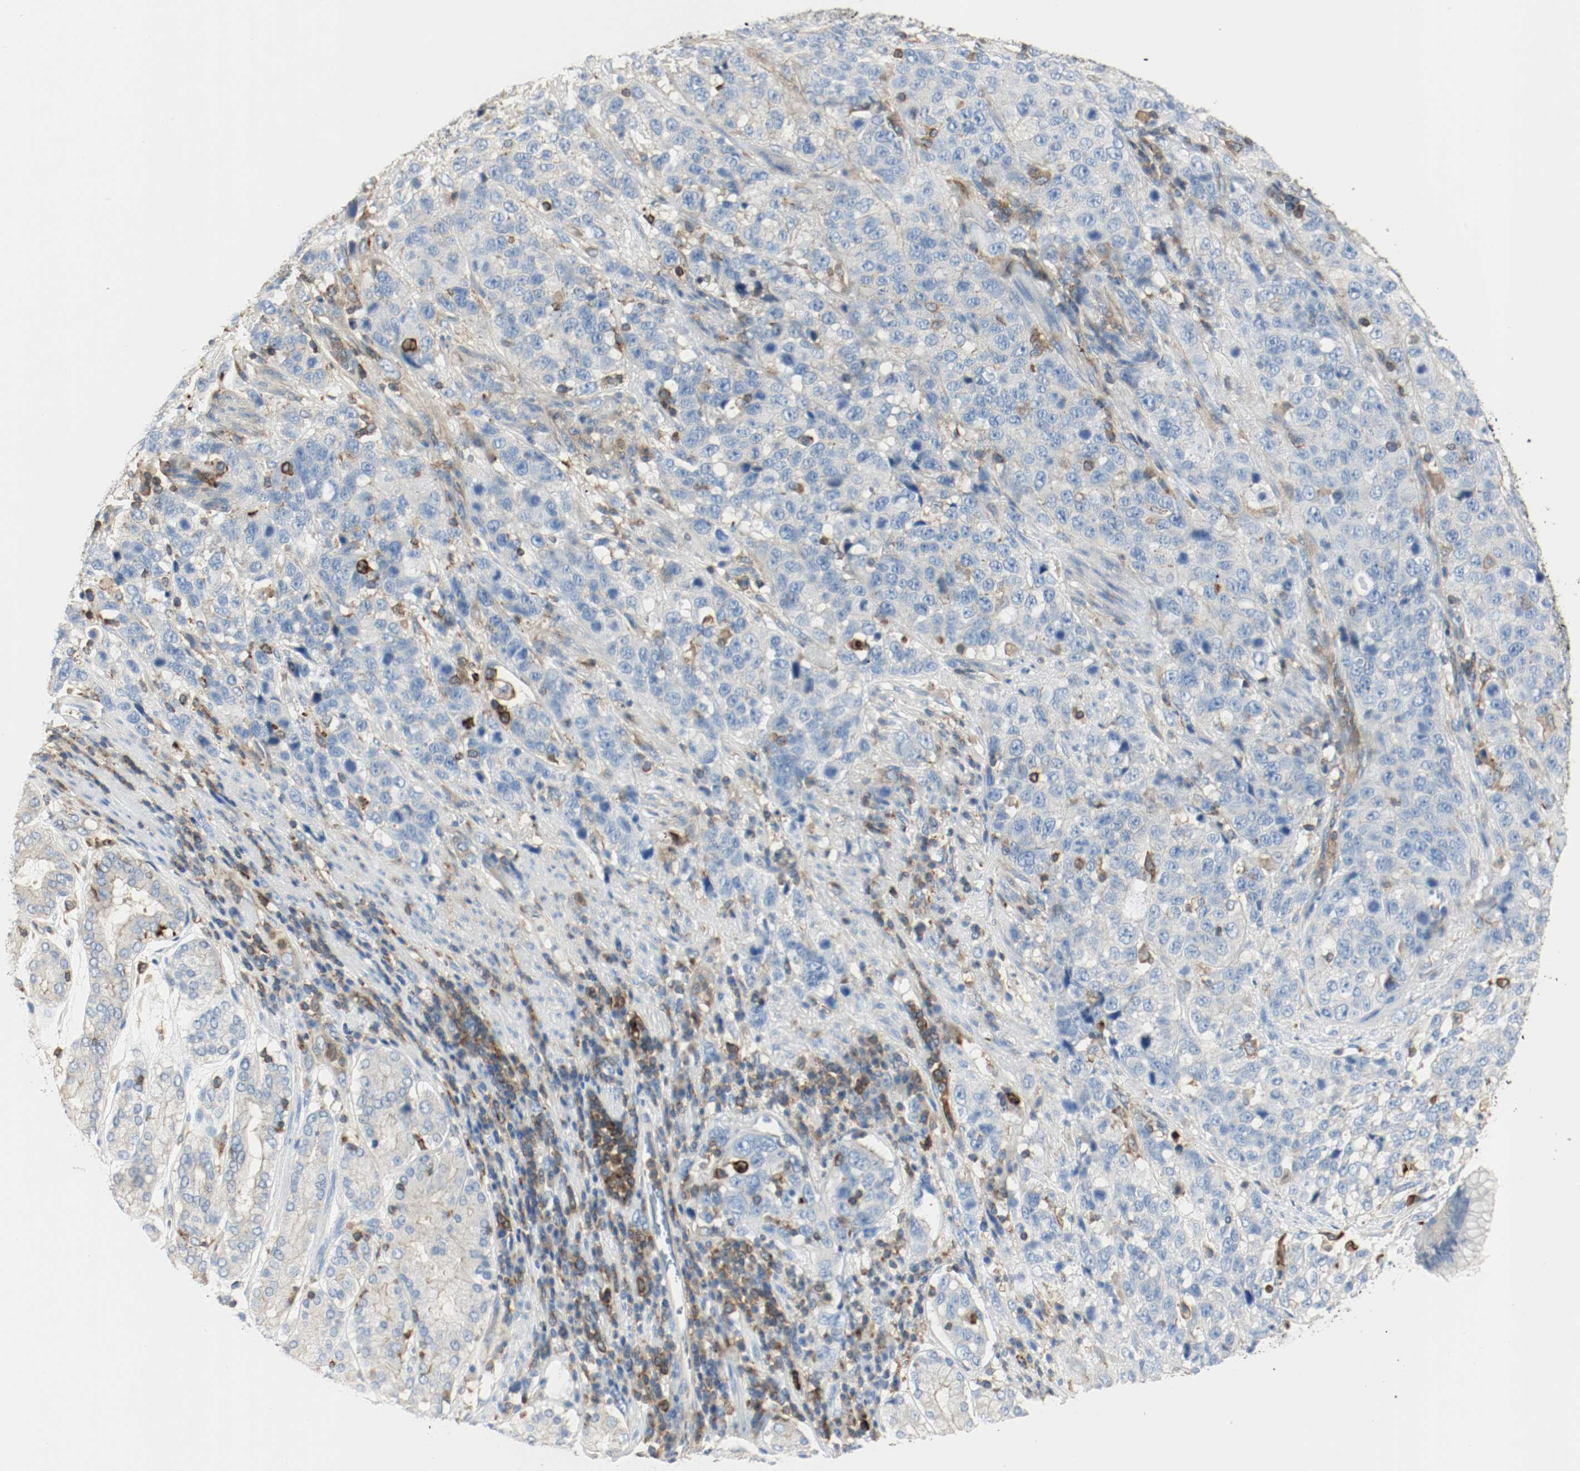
{"staining": {"intensity": "weak", "quantity": "25%-75%", "location": "cytoplasmic/membranous"}, "tissue": "stomach cancer", "cell_type": "Tumor cells", "image_type": "cancer", "snomed": [{"axis": "morphology", "description": "Normal tissue, NOS"}, {"axis": "morphology", "description": "Adenocarcinoma, NOS"}, {"axis": "topography", "description": "Stomach"}], "caption": "This image exhibits immunohistochemistry (IHC) staining of stomach cancer, with low weak cytoplasmic/membranous positivity in about 25%-75% of tumor cells.", "gene": "ARPC1B", "patient": {"sex": "male", "age": 48}}